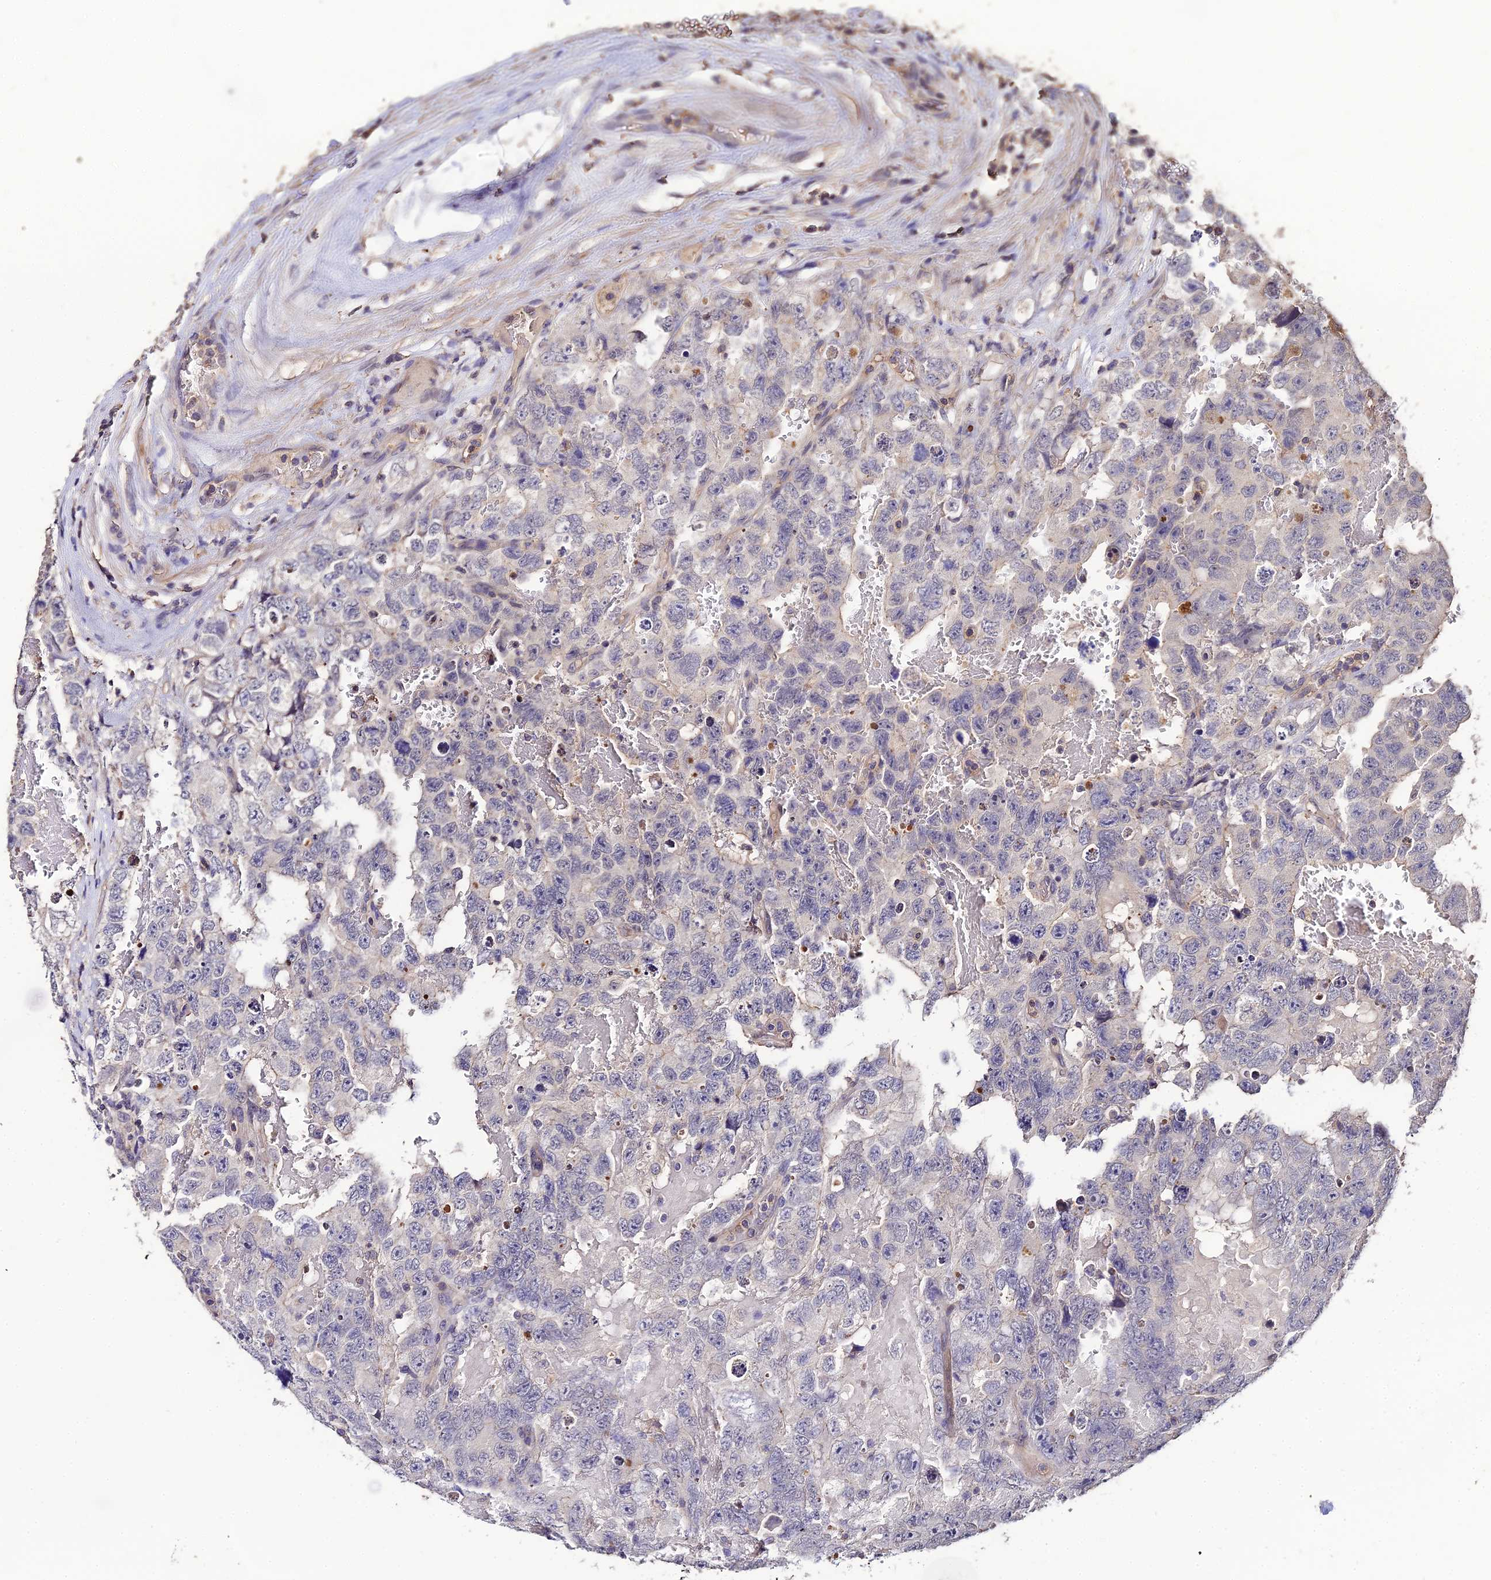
{"staining": {"intensity": "negative", "quantity": "none", "location": "none"}, "tissue": "testis cancer", "cell_type": "Tumor cells", "image_type": "cancer", "snomed": [{"axis": "morphology", "description": "Carcinoma, Embryonal, NOS"}, {"axis": "topography", "description": "Testis"}], "caption": "Testis cancer (embryonal carcinoma) stained for a protein using immunohistochemistry demonstrates no positivity tumor cells.", "gene": "LSM5", "patient": {"sex": "male", "age": 45}}